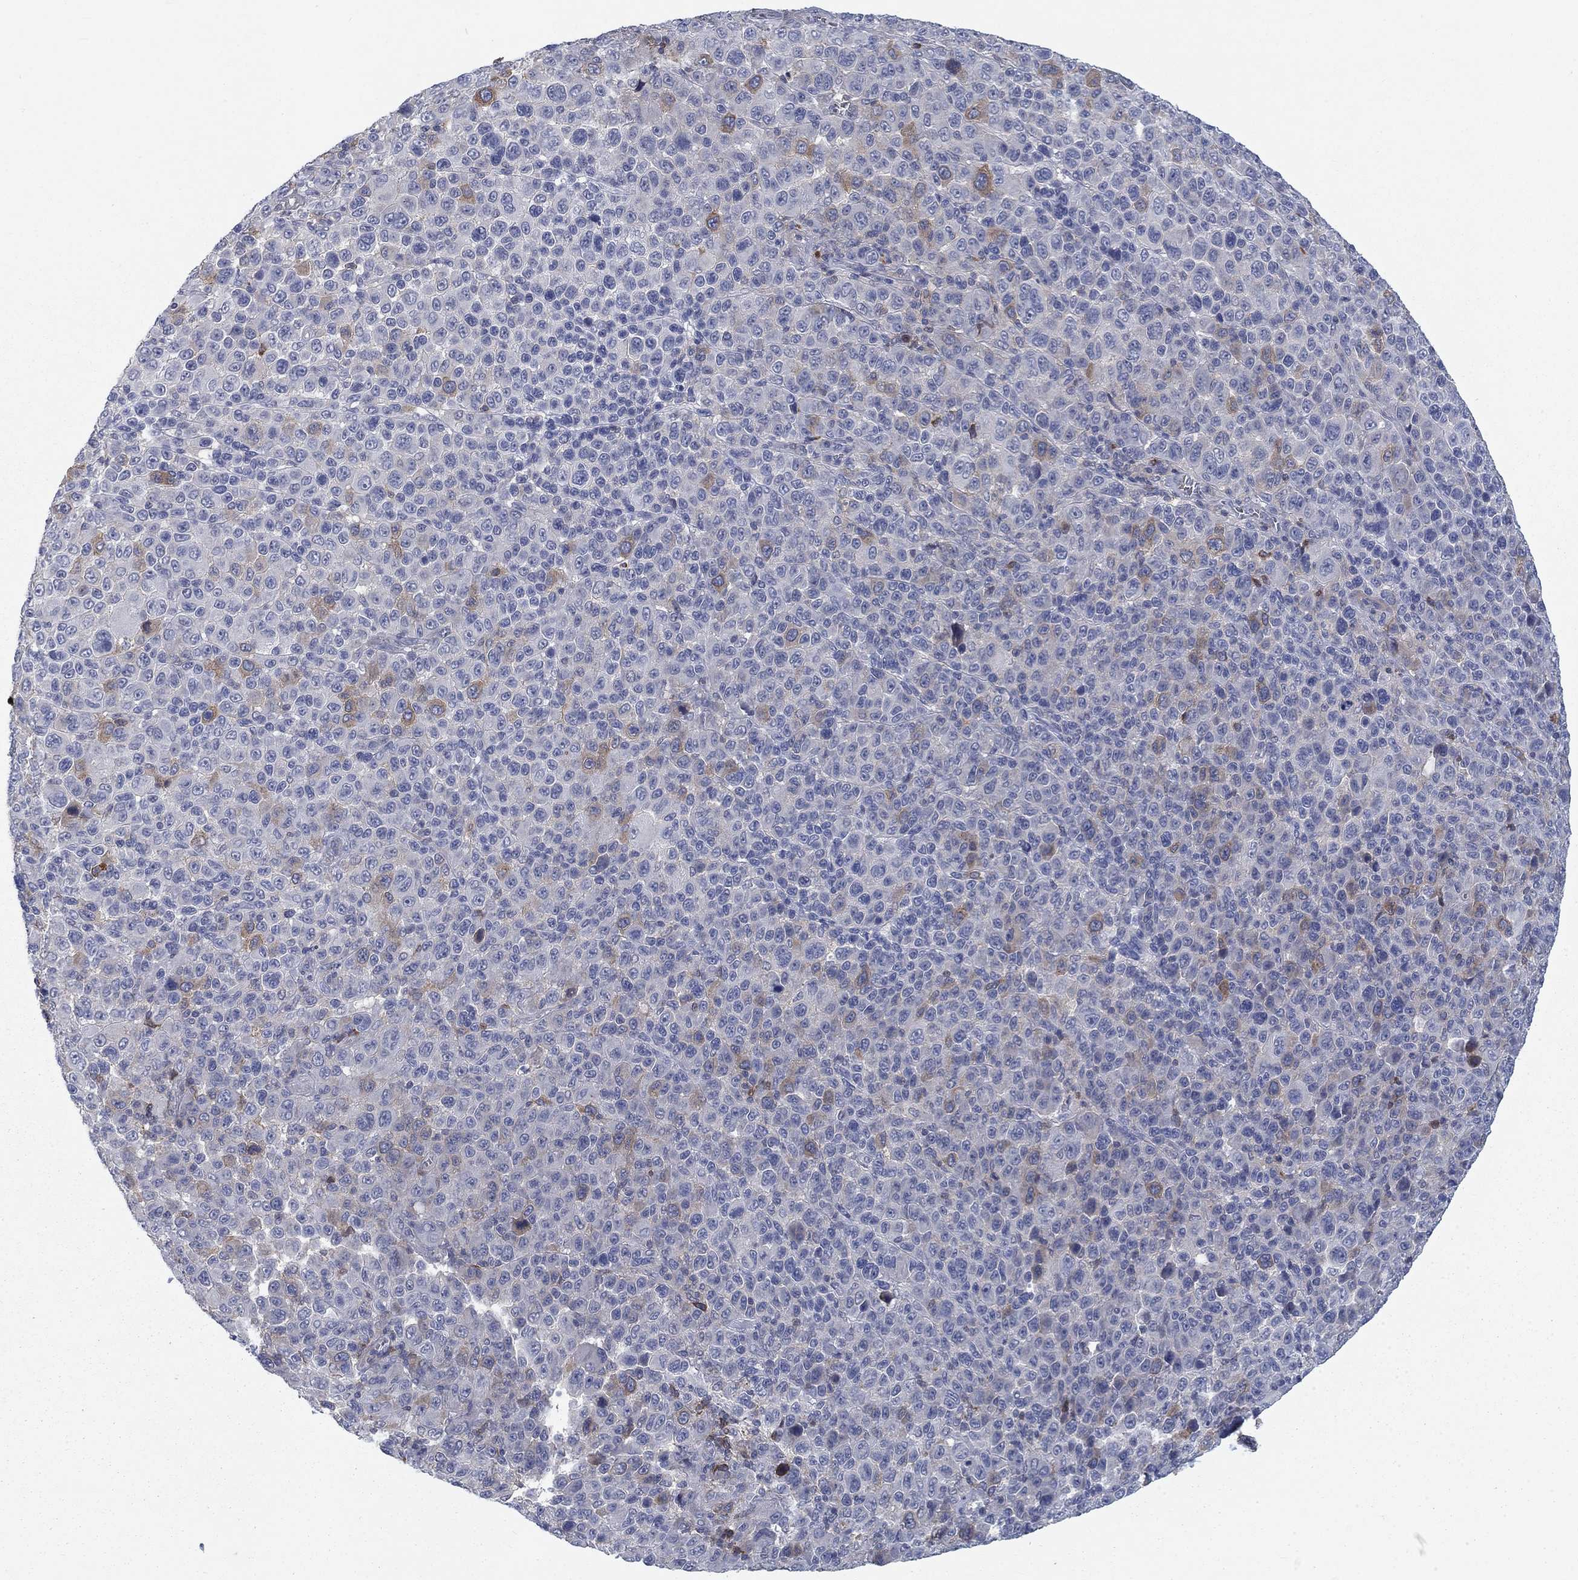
{"staining": {"intensity": "weak", "quantity": "<25%", "location": "cytoplasmic/membranous"}, "tissue": "melanoma", "cell_type": "Tumor cells", "image_type": "cancer", "snomed": [{"axis": "morphology", "description": "Malignant melanoma, NOS"}, {"axis": "topography", "description": "Skin"}], "caption": "This is an IHC micrograph of malignant melanoma. There is no expression in tumor cells.", "gene": "KIF15", "patient": {"sex": "female", "age": 57}}